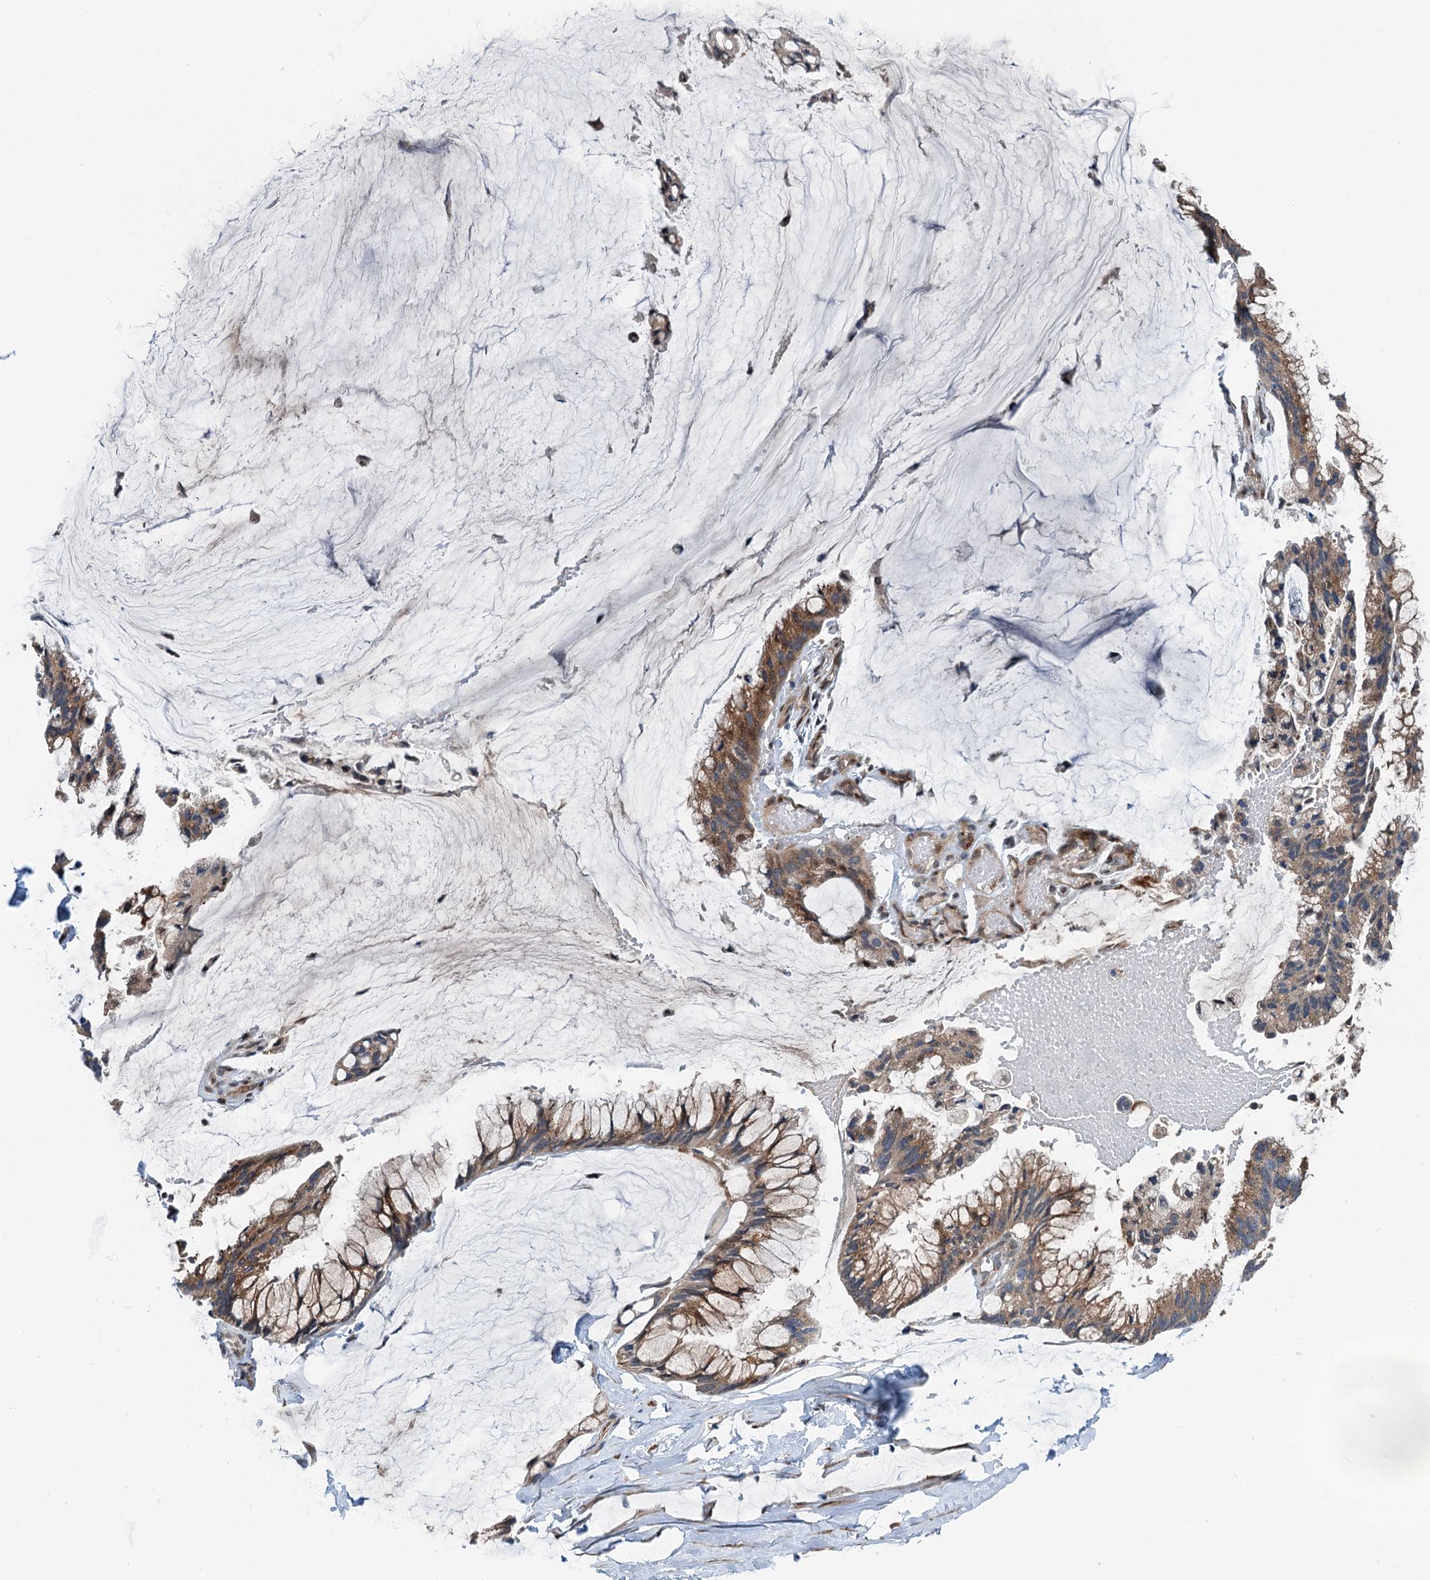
{"staining": {"intensity": "strong", "quantity": ">75%", "location": "cytoplasmic/membranous"}, "tissue": "ovarian cancer", "cell_type": "Tumor cells", "image_type": "cancer", "snomed": [{"axis": "morphology", "description": "Cystadenocarcinoma, mucinous, NOS"}, {"axis": "topography", "description": "Ovary"}], "caption": "Immunohistochemistry of human ovarian mucinous cystadenocarcinoma exhibits high levels of strong cytoplasmic/membranous staining in about >75% of tumor cells.", "gene": "DYNC2I2", "patient": {"sex": "female", "age": 39}}